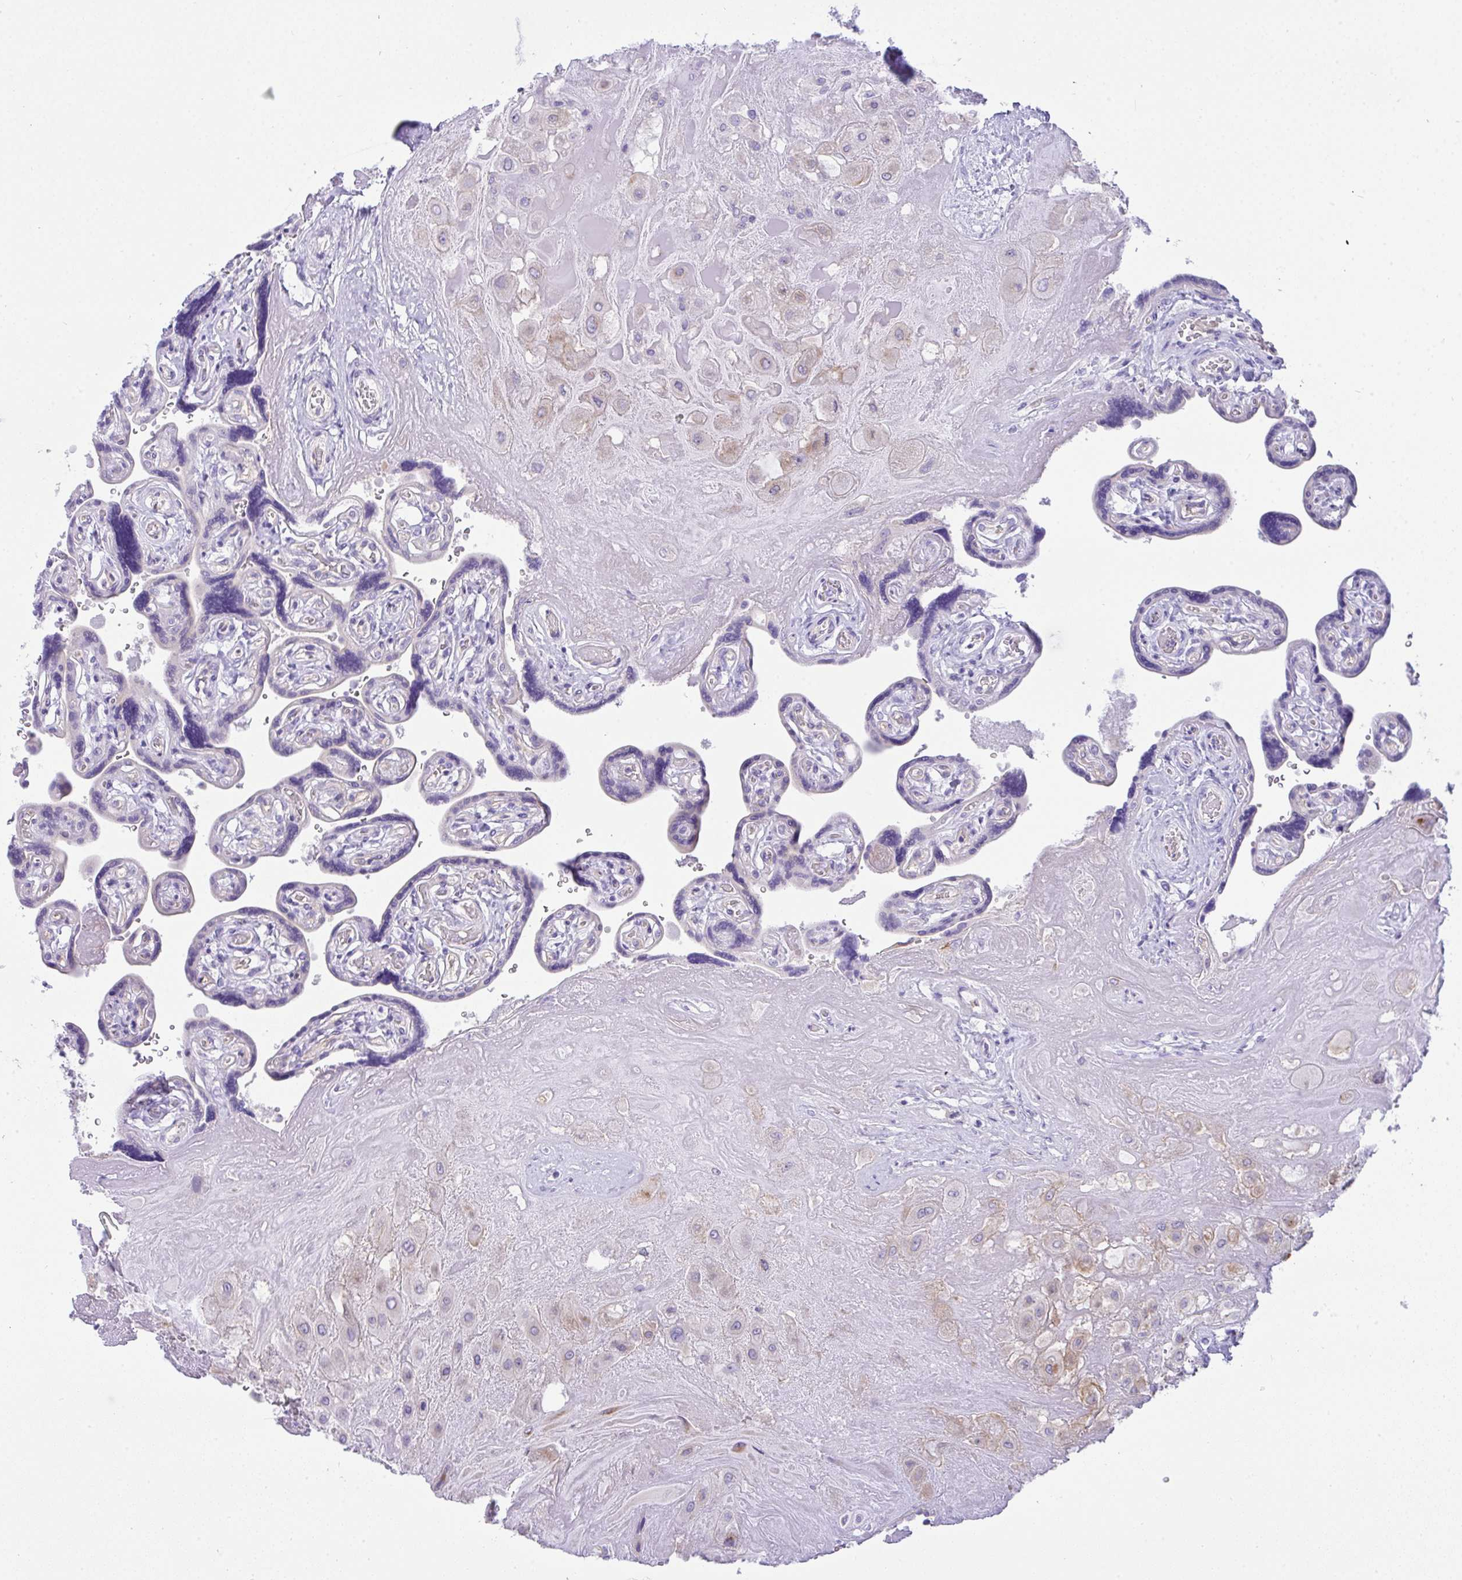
{"staining": {"intensity": "weak", "quantity": "25%-75%", "location": "cytoplasmic/membranous"}, "tissue": "placenta", "cell_type": "Decidual cells", "image_type": "normal", "snomed": [{"axis": "morphology", "description": "Normal tissue, NOS"}, {"axis": "topography", "description": "Placenta"}], "caption": "An immunohistochemistry image of benign tissue is shown. Protein staining in brown highlights weak cytoplasmic/membranous positivity in placenta within decidual cells. The staining was performed using DAB, with brown indicating positive protein expression. Nuclei are stained blue with hematoxylin.", "gene": "FAM177A1", "patient": {"sex": "female", "age": 32}}